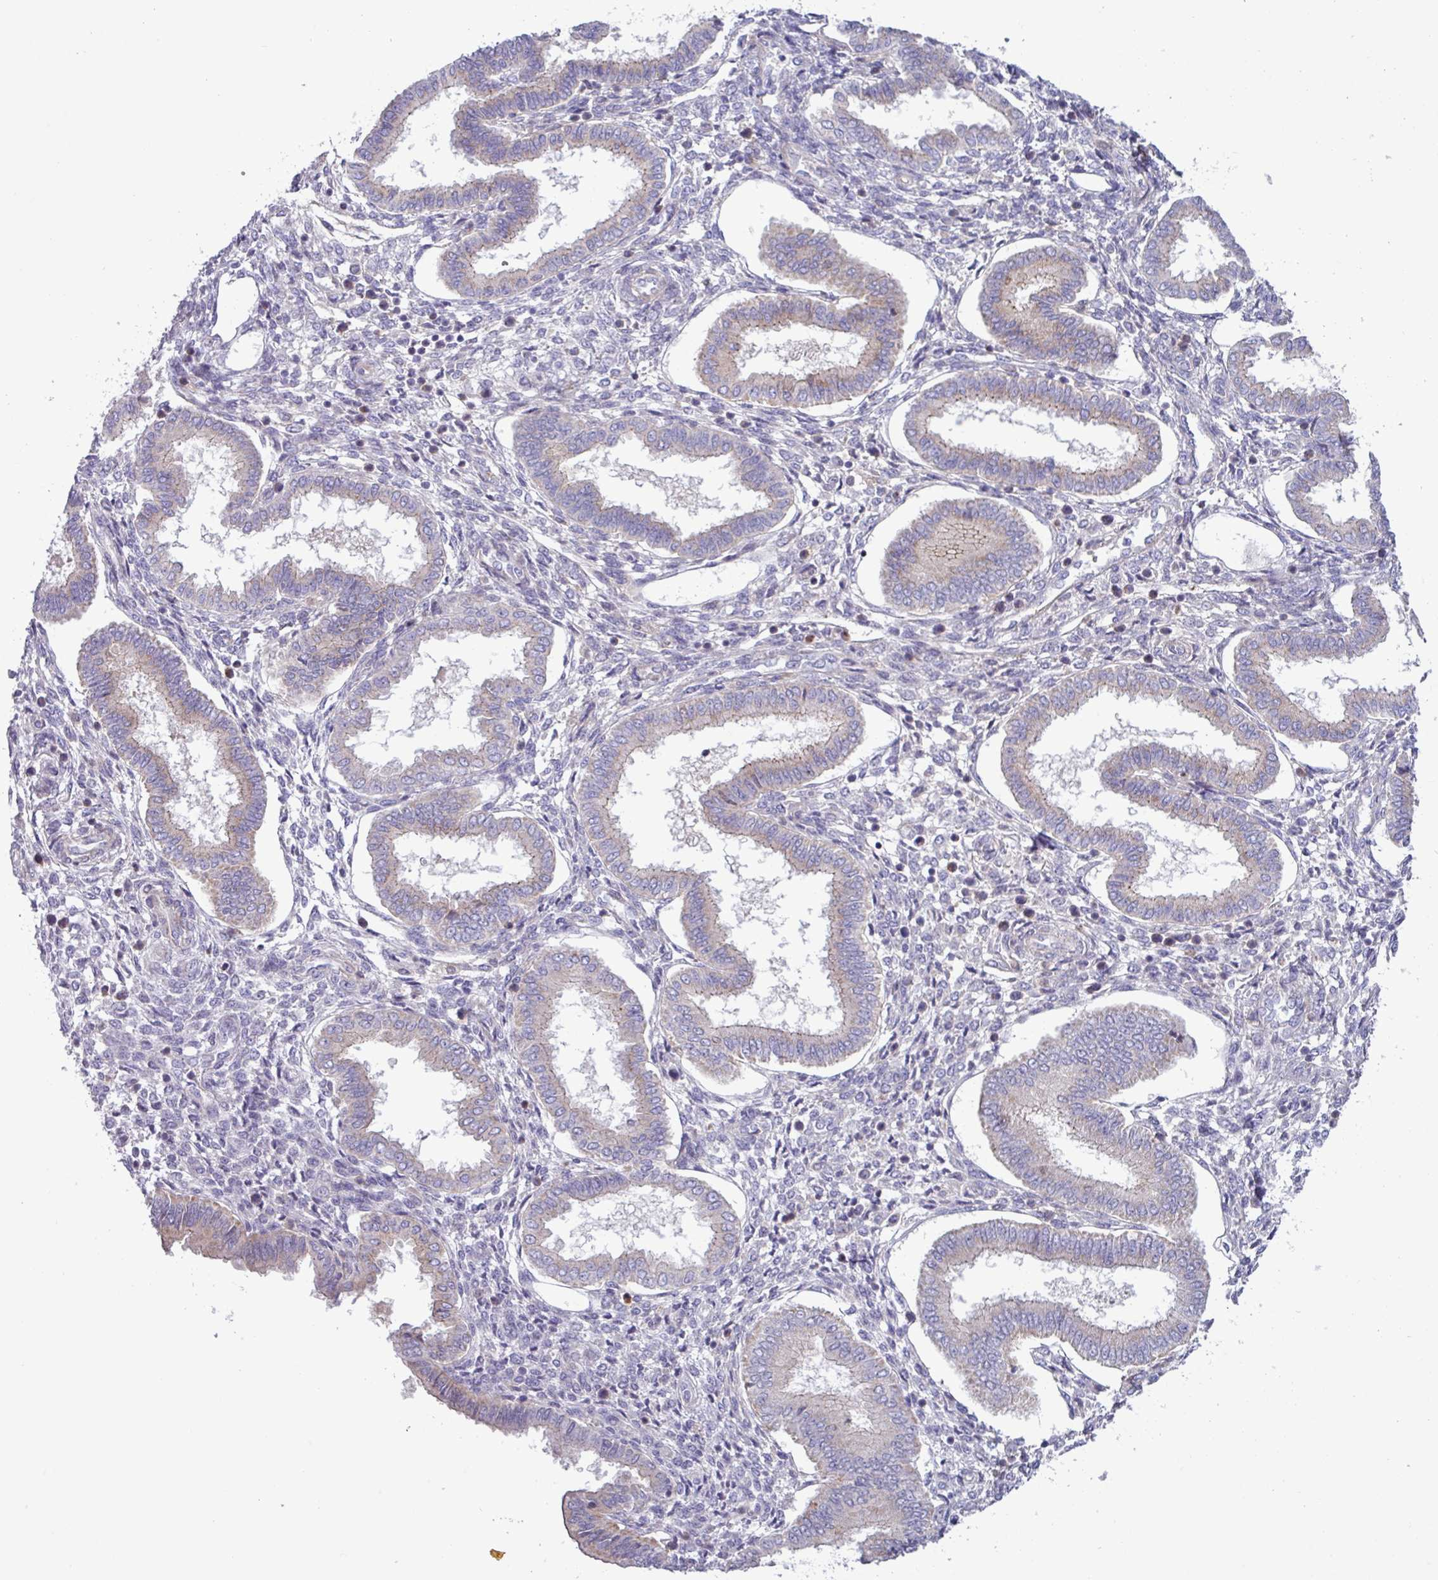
{"staining": {"intensity": "negative", "quantity": "none", "location": "none"}, "tissue": "endometrium", "cell_type": "Cells in endometrial stroma", "image_type": "normal", "snomed": [{"axis": "morphology", "description": "Normal tissue, NOS"}, {"axis": "topography", "description": "Endometrium"}], "caption": "This is a image of IHC staining of benign endometrium, which shows no expression in cells in endometrial stroma. (DAB IHC visualized using brightfield microscopy, high magnification).", "gene": "TNFSF12", "patient": {"sex": "female", "age": 24}}